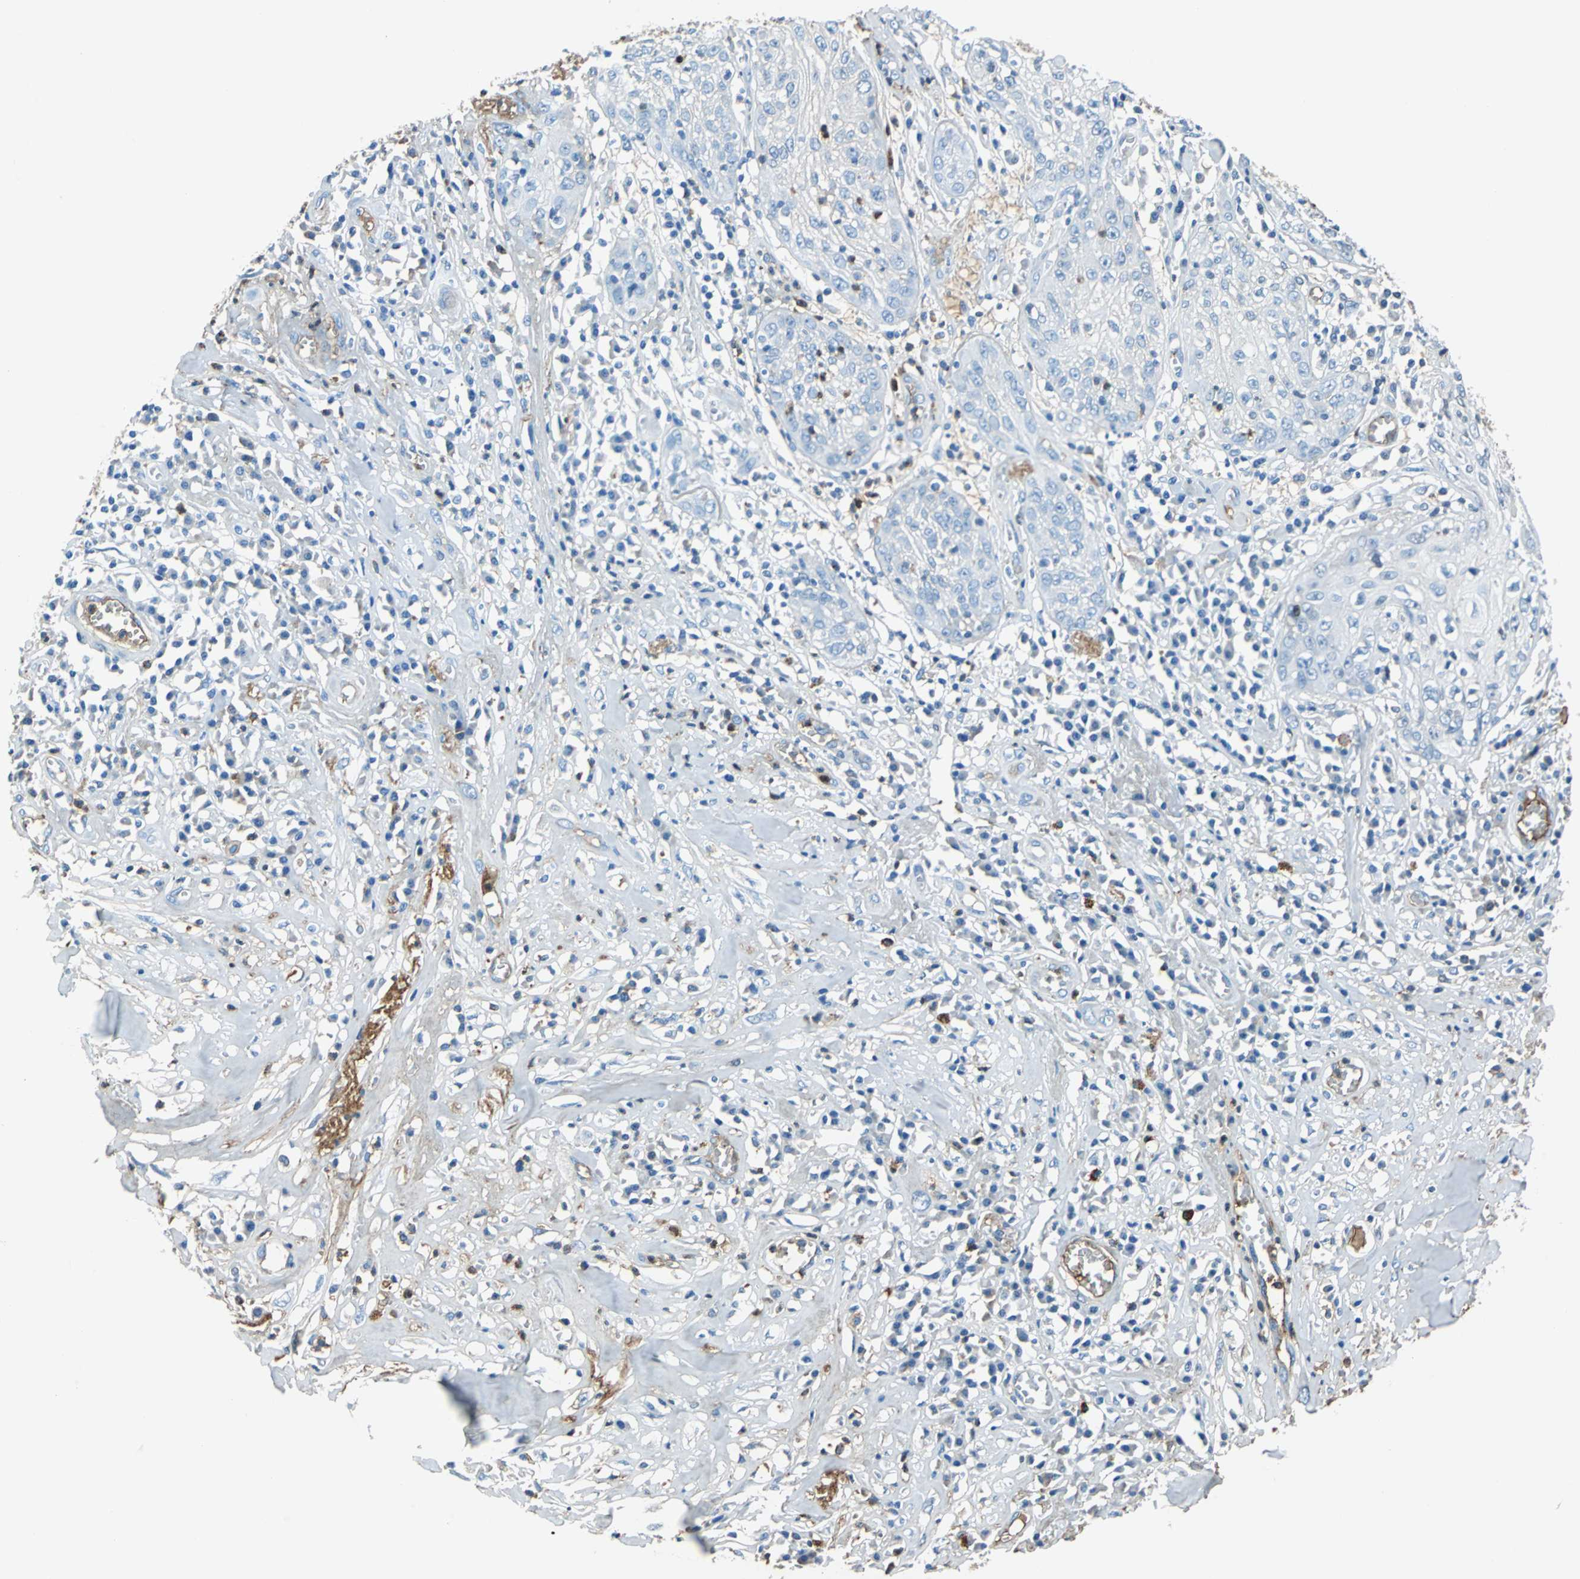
{"staining": {"intensity": "moderate", "quantity": "<25%", "location": "nuclear"}, "tissue": "skin cancer", "cell_type": "Tumor cells", "image_type": "cancer", "snomed": [{"axis": "morphology", "description": "Squamous cell carcinoma, NOS"}, {"axis": "topography", "description": "Skin"}], "caption": "Brown immunohistochemical staining in skin cancer (squamous cell carcinoma) displays moderate nuclear positivity in approximately <25% of tumor cells.", "gene": "ALB", "patient": {"sex": "male", "age": 65}}